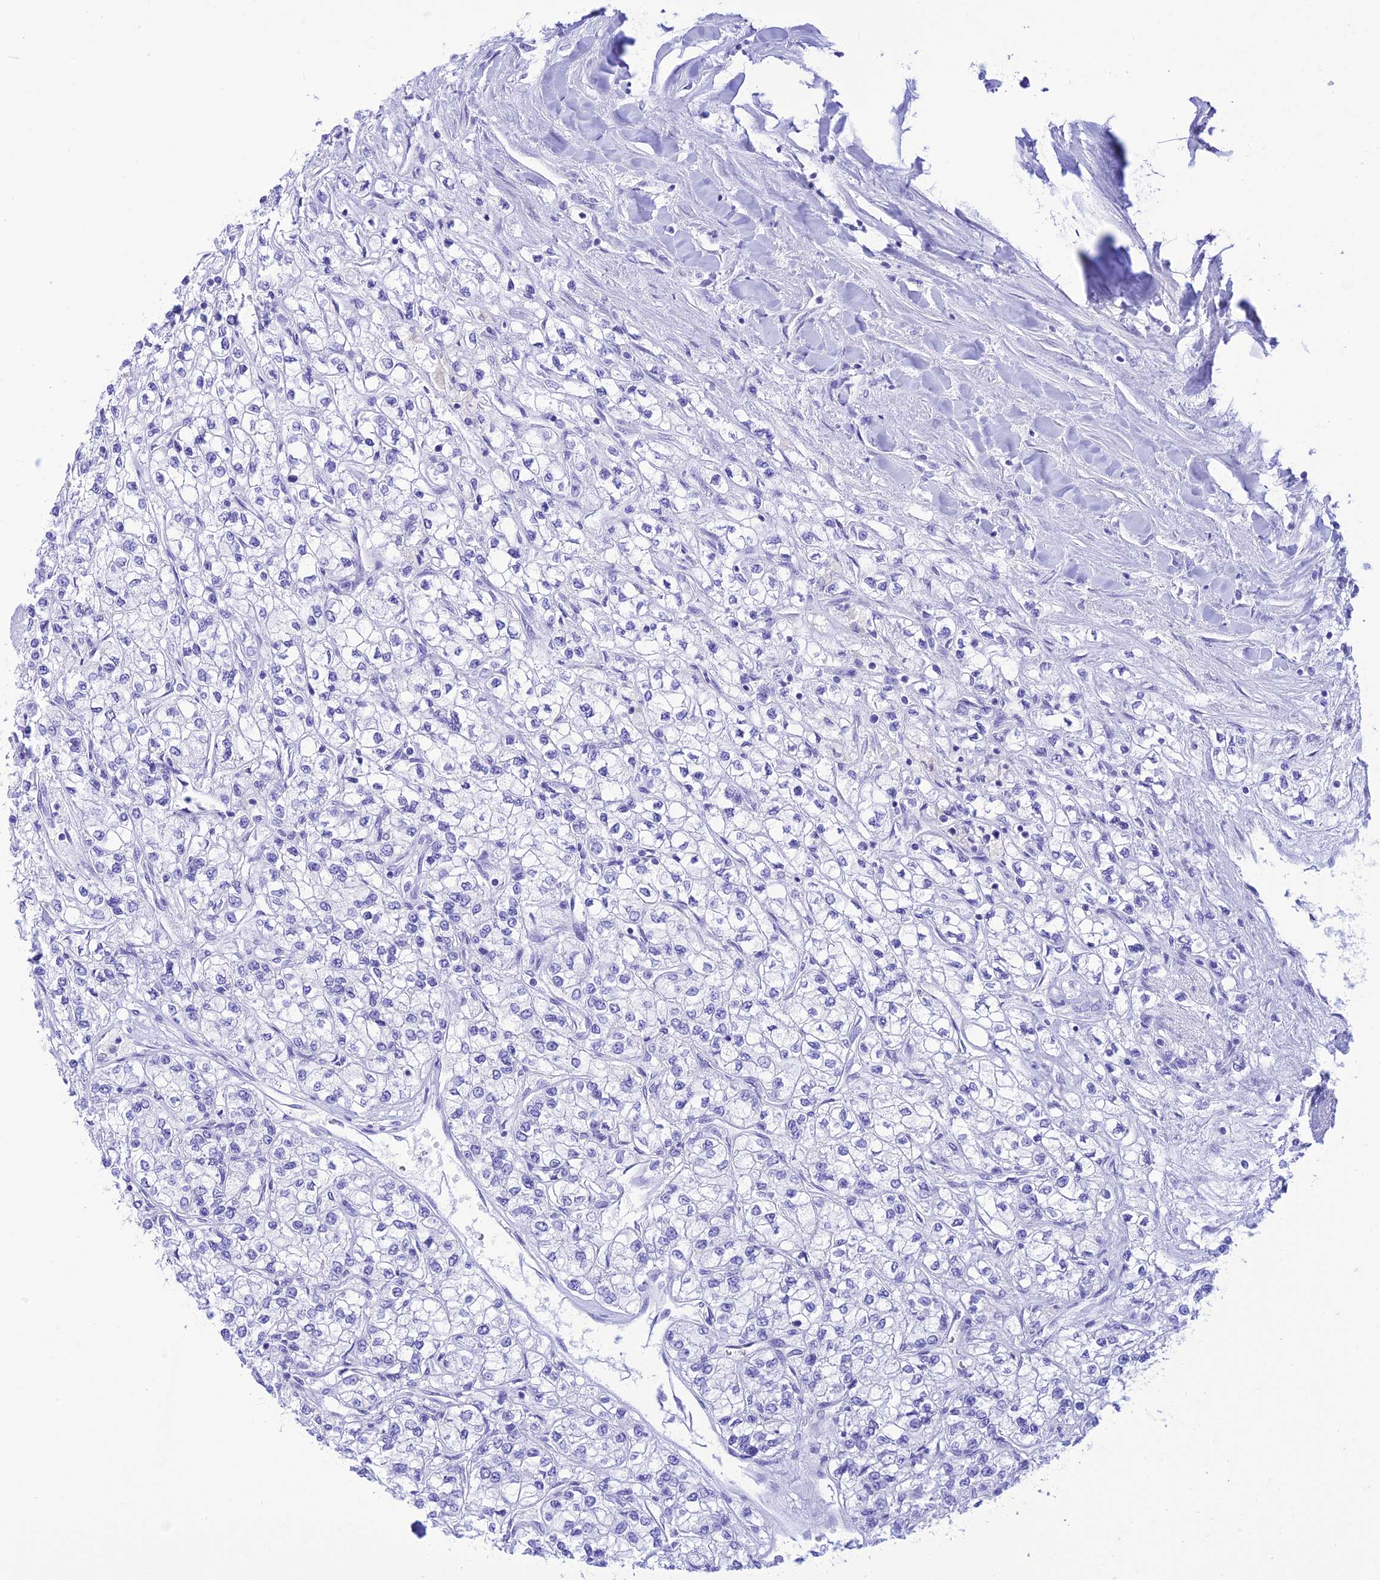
{"staining": {"intensity": "negative", "quantity": "none", "location": "none"}, "tissue": "renal cancer", "cell_type": "Tumor cells", "image_type": "cancer", "snomed": [{"axis": "morphology", "description": "Adenocarcinoma, NOS"}, {"axis": "topography", "description": "Kidney"}], "caption": "The histopathology image demonstrates no significant positivity in tumor cells of renal cancer (adenocarcinoma).", "gene": "PRNP", "patient": {"sex": "male", "age": 80}}